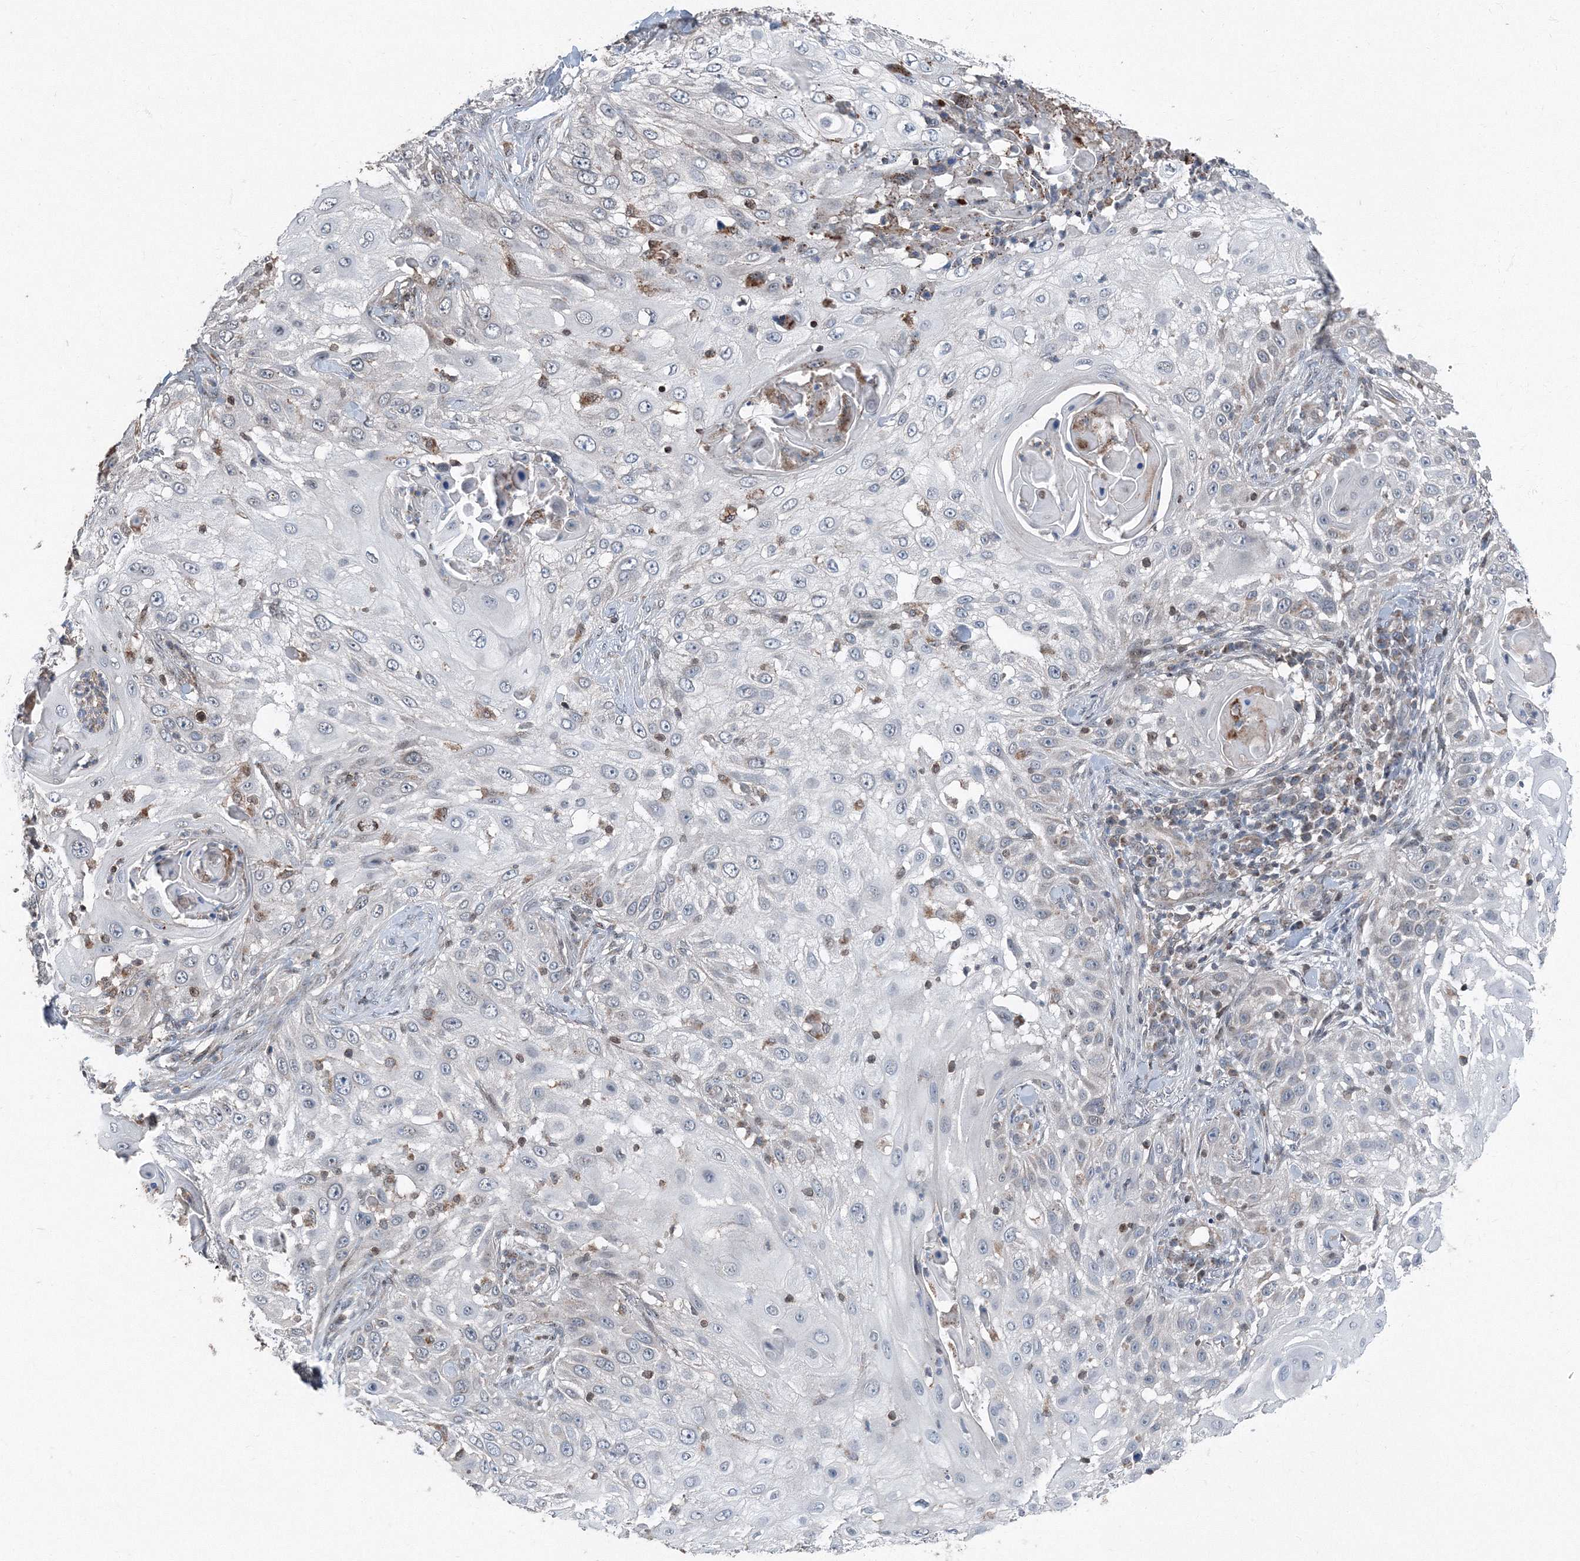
{"staining": {"intensity": "negative", "quantity": "none", "location": "none"}, "tissue": "skin cancer", "cell_type": "Tumor cells", "image_type": "cancer", "snomed": [{"axis": "morphology", "description": "Squamous cell carcinoma, NOS"}, {"axis": "topography", "description": "Skin"}], "caption": "There is no significant expression in tumor cells of skin squamous cell carcinoma.", "gene": "AASDH", "patient": {"sex": "female", "age": 44}}